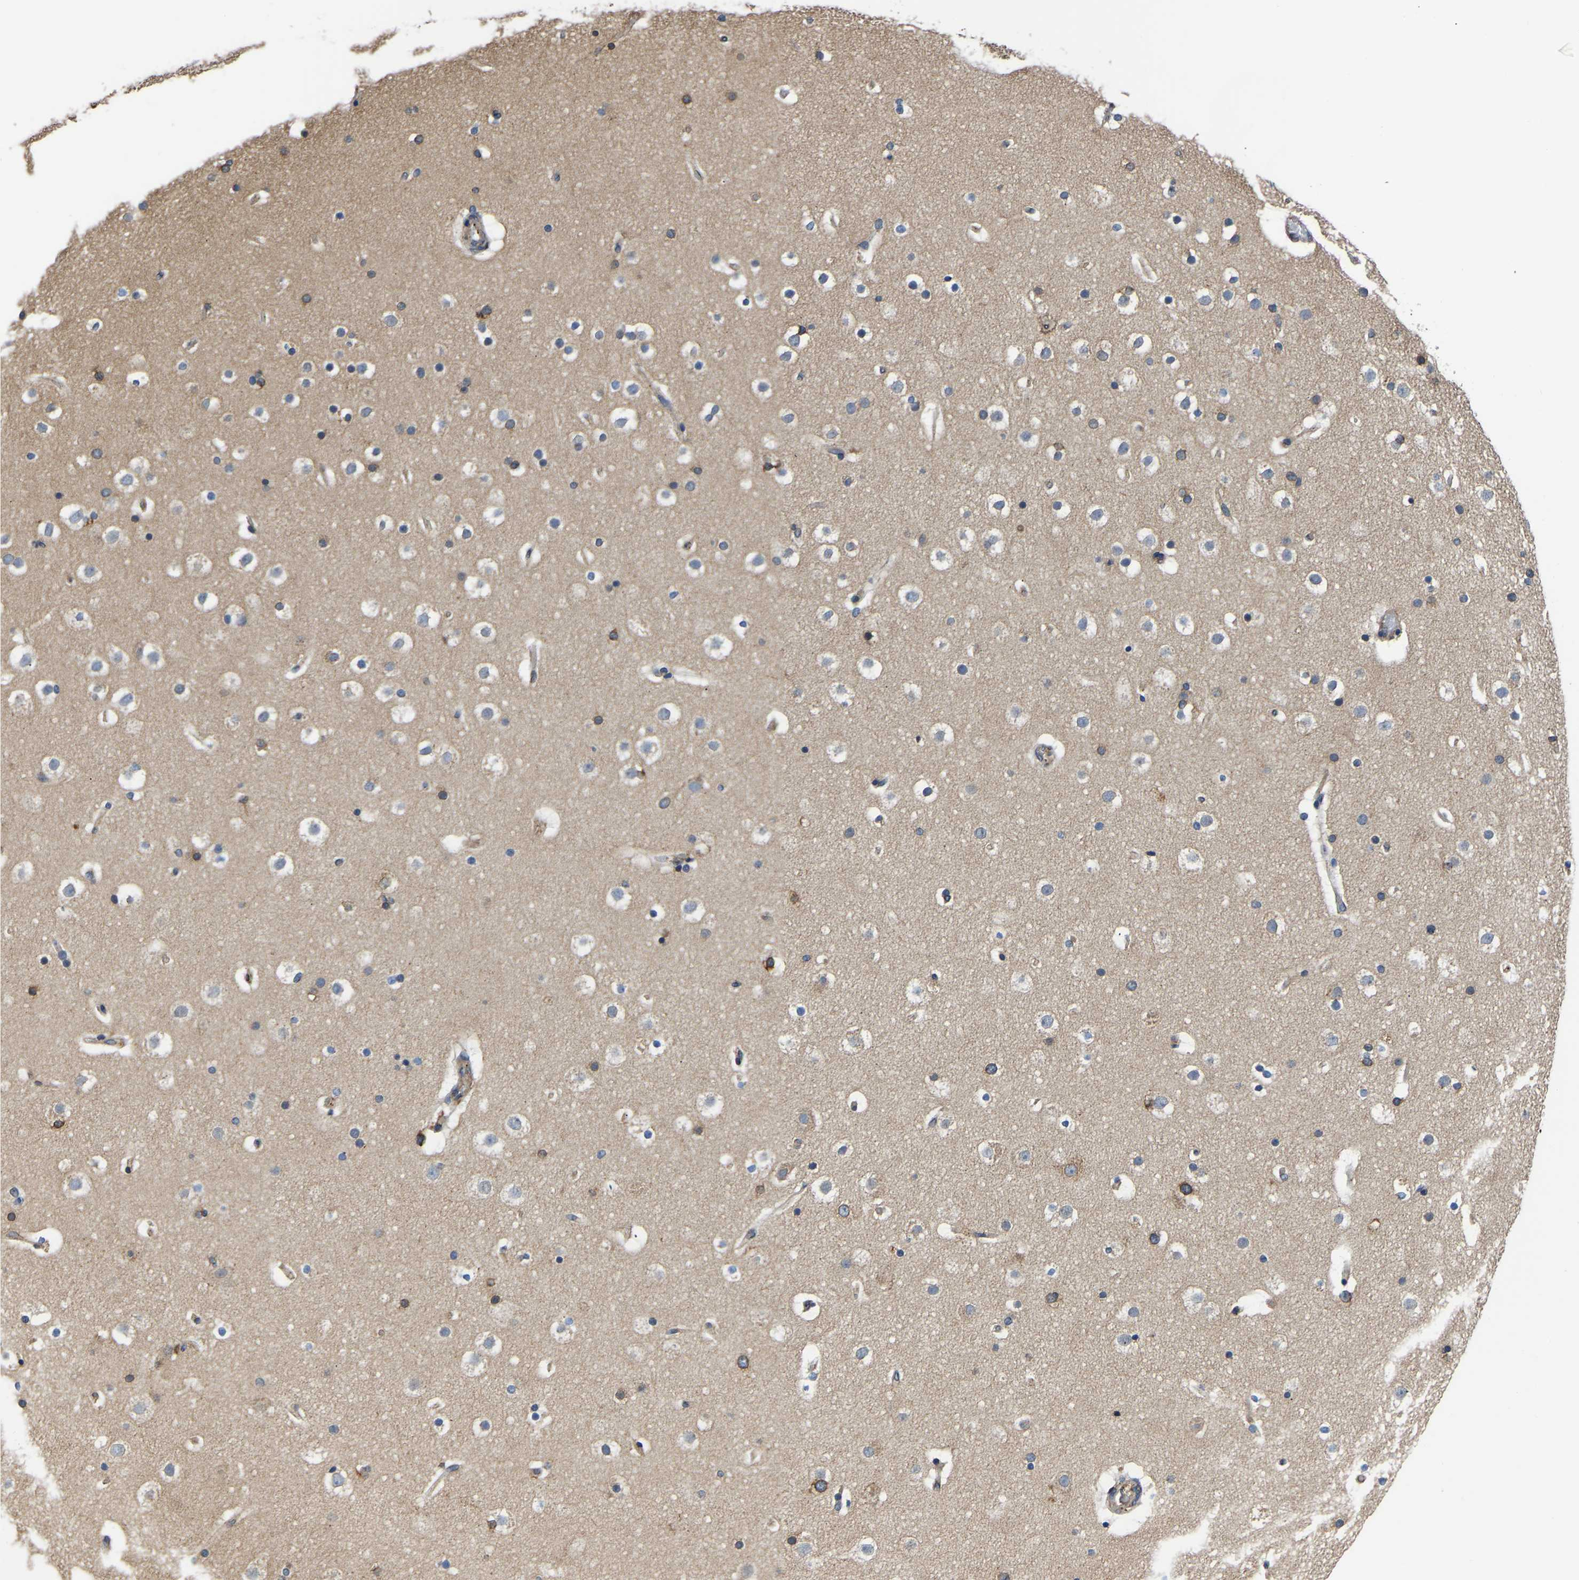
{"staining": {"intensity": "weak", "quantity": "25%-75%", "location": "cytoplasmic/membranous"}, "tissue": "cerebral cortex", "cell_type": "Endothelial cells", "image_type": "normal", "snomed": [{"axis": "morphology", "description": "Normal tissue, NOS"}, {"axis": "topography", "description": "Cerebral cortex"}], "caption": "Immunohistochemistry micrograph of normal cerebral cortex stained for a protein (brown), which demonstrates low levels of weak cytoplasmic/membranous expression in approximately 25%-75% of endothelial cells.", "gene": "ARL6IP5", "patient": {"sex": "male", "age": 57}}